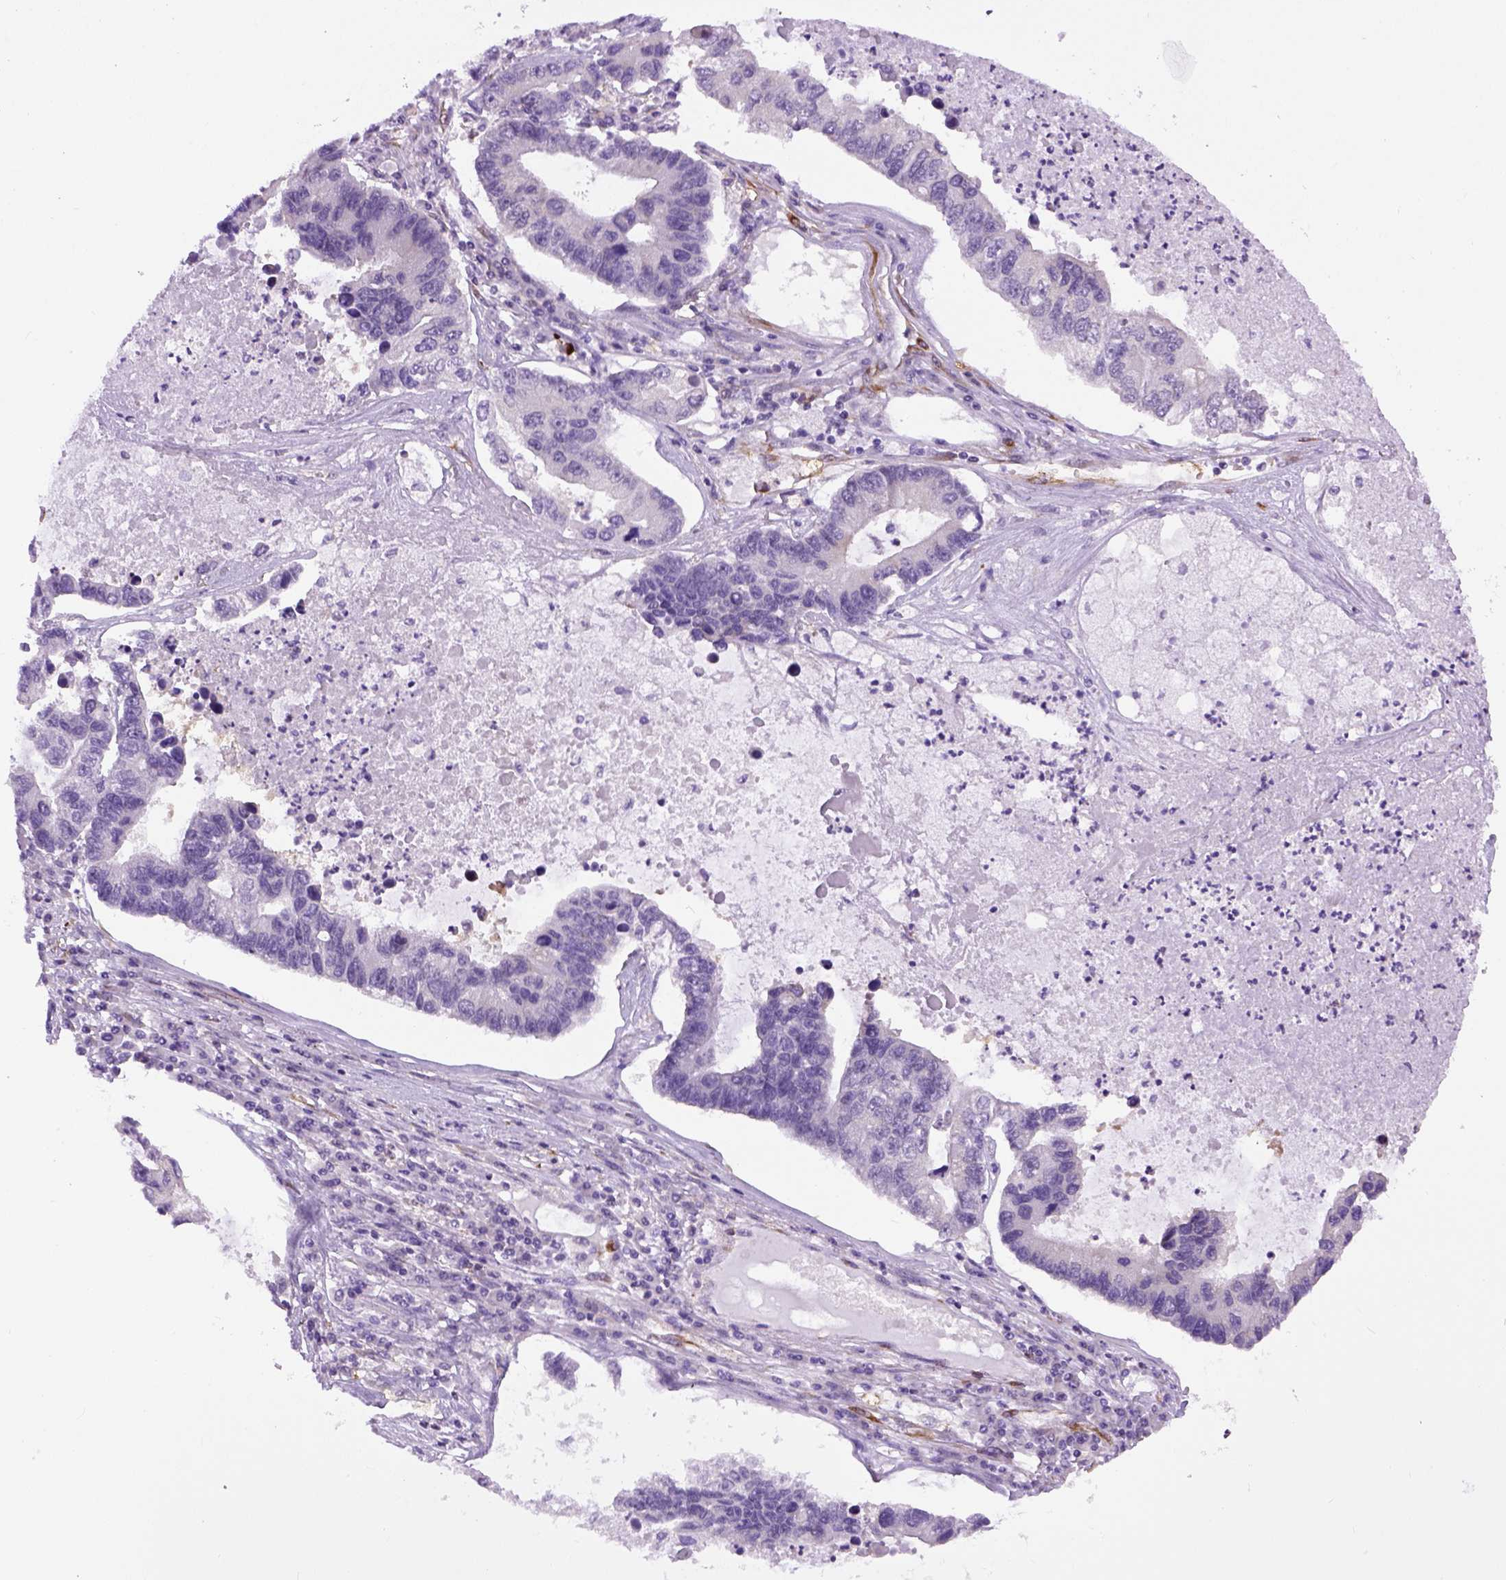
{"staining": {"intensity": "negative", "quantity": "none", "location": "none"}, "tissue": "lung cancer", "cell_type": "Tumor cells", "image_type": "cancer", "snomed": [{"axis": "morphology", "description": "Adenocarcinoma, NOS"}, {"axis": "topography", "description": "Bronchus"}, {"axis": "topography", "description": "Lung"}], "caption": "Lung cancer was stained to show a protein in brown. There is no significant expression in tumor cells.", "gene": "KAZN", "patient": {"sex": "female", "age": 51}}